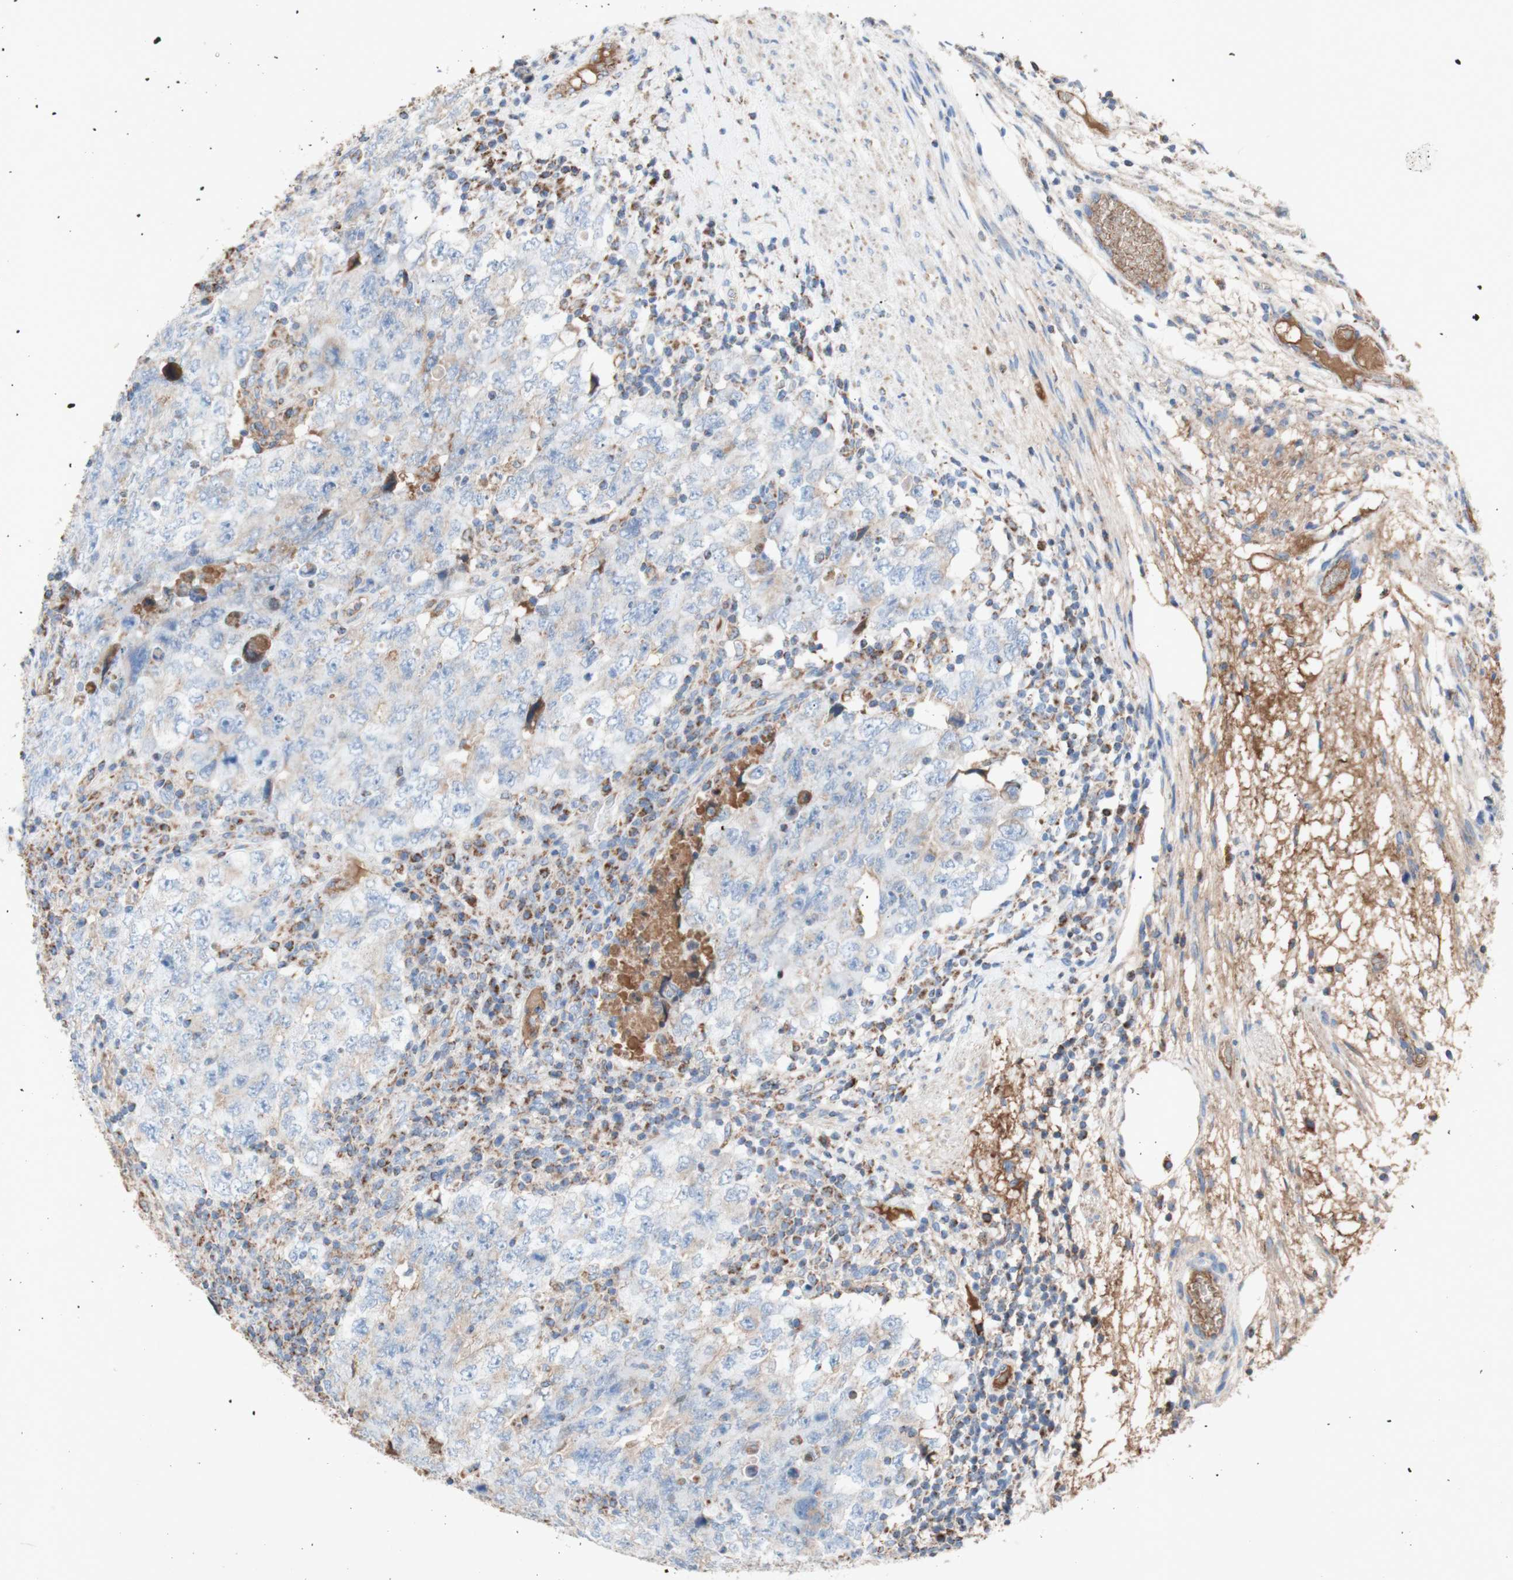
{"staining": {"intensity": "negative", "quantity": "none", "location": "none"}, "tissue": "testis cancer", "cell_type": "Tumor cells", "image_type": "cancer", "snomed": [{"axis": "morphology", "description": "Carcinoma, Embryonal, NOS"}, {"axis": "topography", "description": "Testis"}], "caption": "Tumor cells show no significant protein positivity in testis cancer.", "gene": "SDHB", "patient": {"sex": "male", "age": 26}}